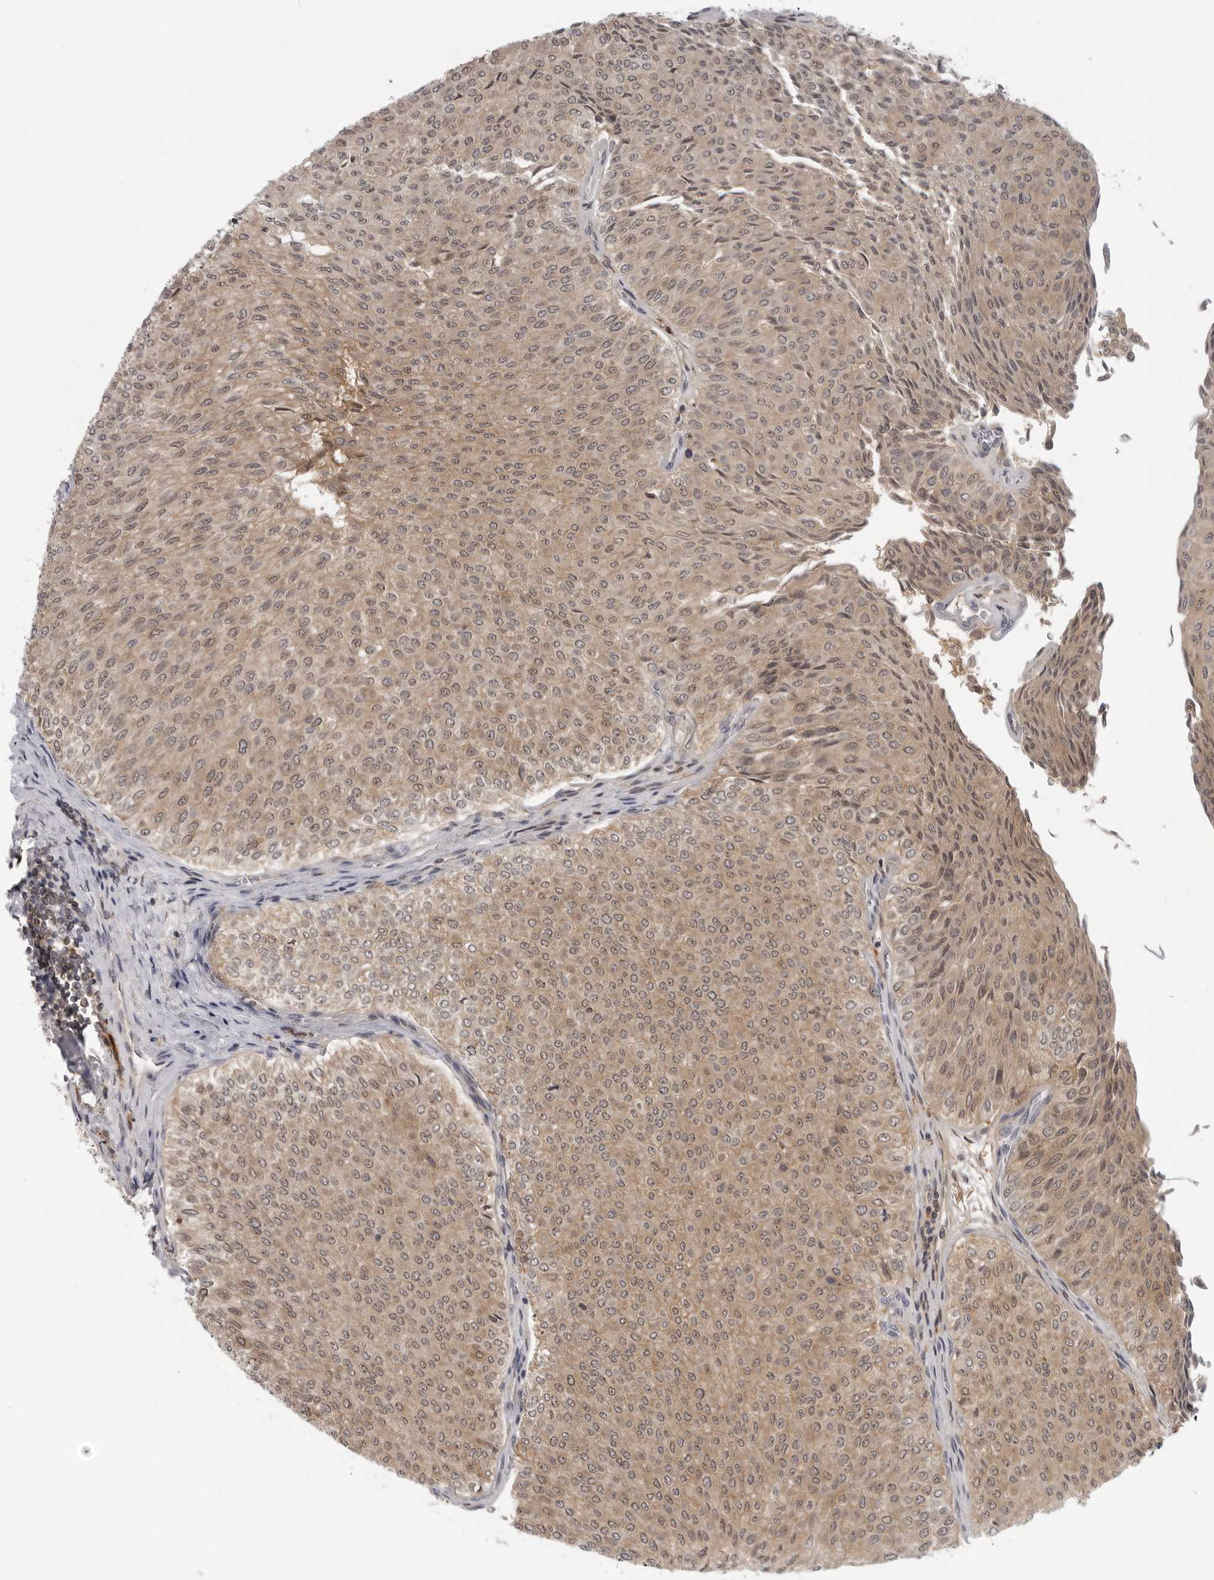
{"staining": {"intensity": "moderate", "quantity": ">75%", "location": "cytoplasmic/membranous,nuclear"}, "tissue": "urothelial cancer", "cell_type": "Tumor cells", "image_type": "cancer", "snomed": [{"axis": "morphology", "description": "Urothelial carcinoma, Low grade"}, {"axis": "topography", "description": "Urinary bladder"}], "caption": "IHC histopathology image of human urothelial cancer stained for a protein (brown), which shows medium levels of moderate cytoplasmic/membranous and nuclear expression in approximately >75% of tumor cells.", "gene": "CTIF", "patient": {"sex": "male", "age": 78}}